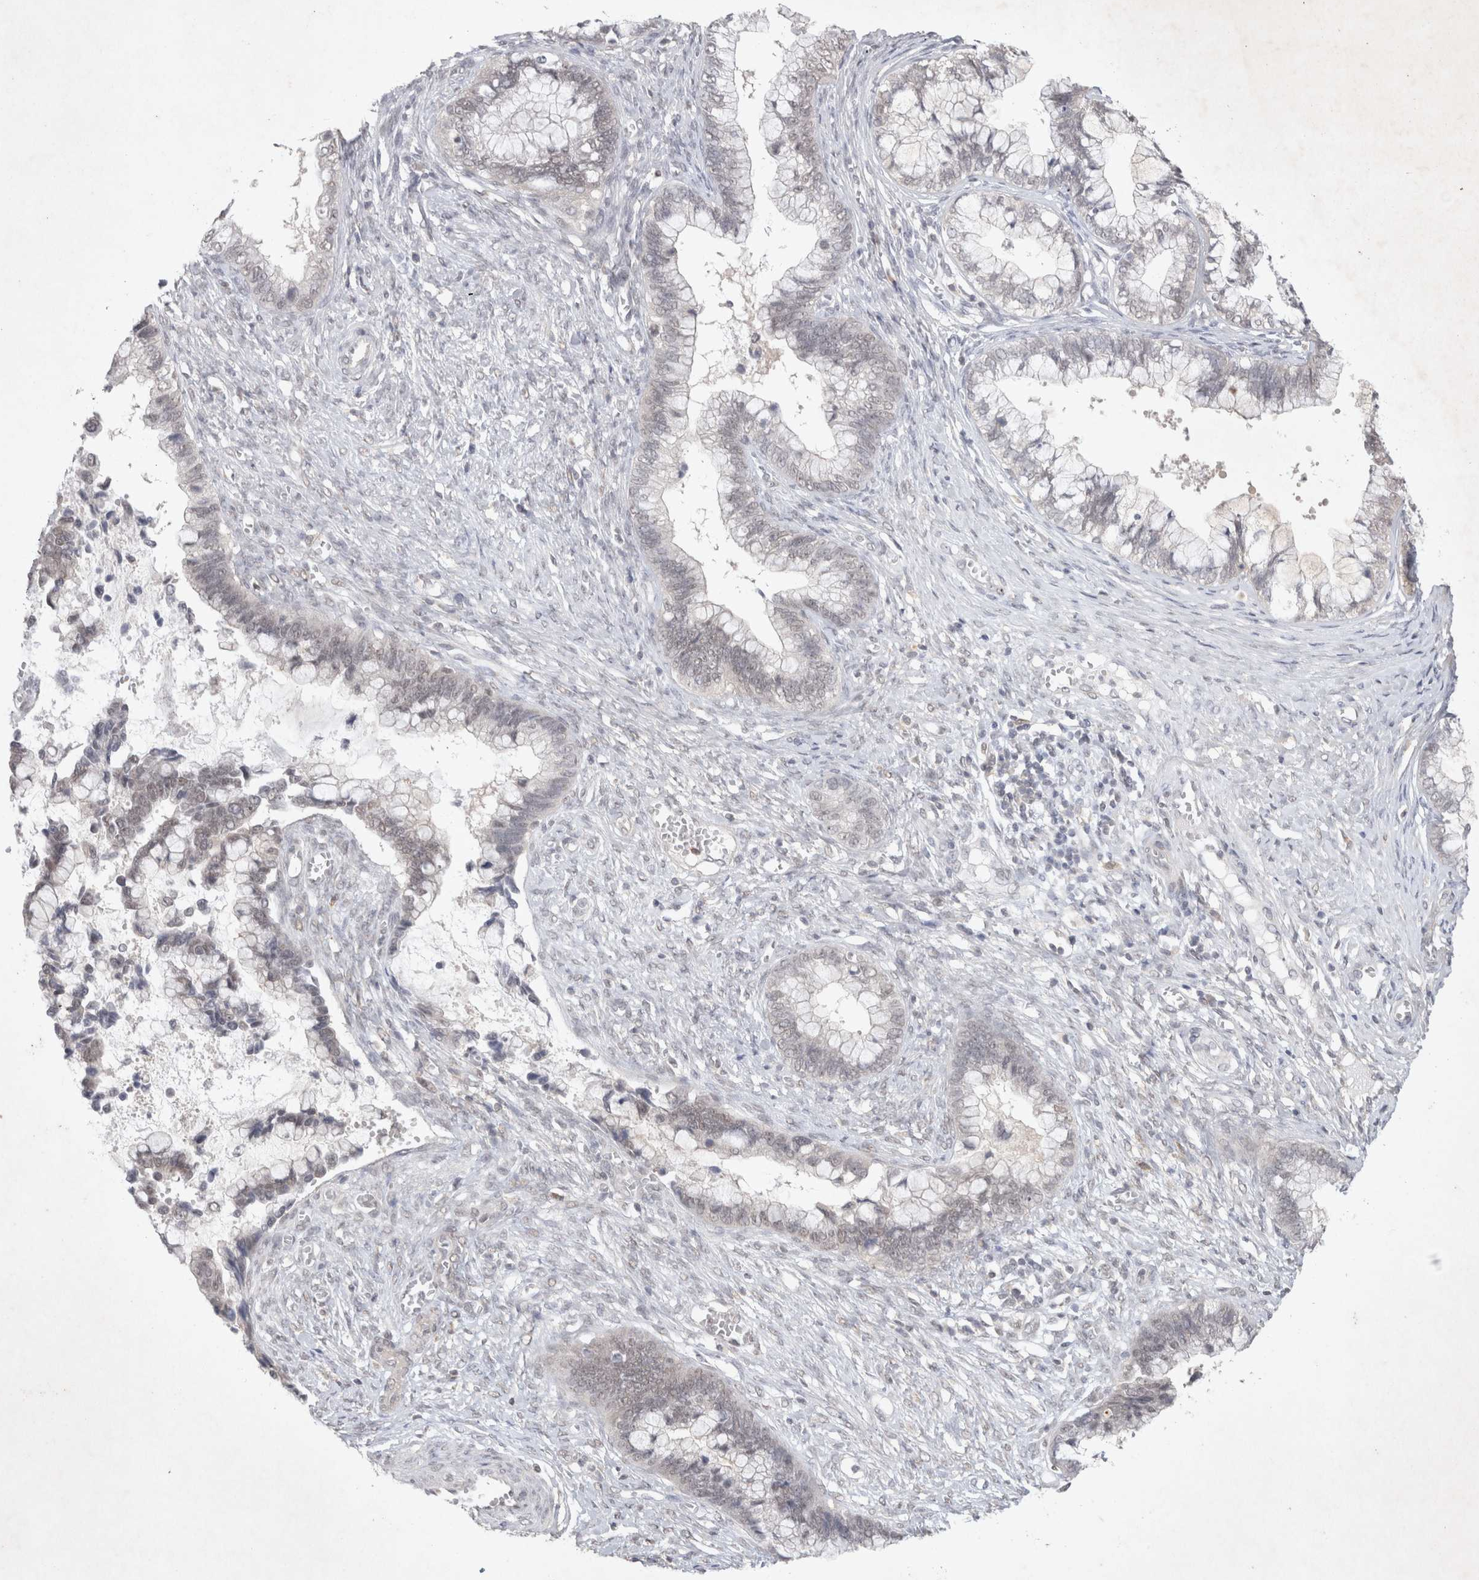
{"staining": {"intensity": "weak", "quantity": "<25%", "location": "nuclear"}, "tissue": "cervical cancer", "cell_type": "Tumor cells", "image_type": "cancer", "snomed": [{"axis": "morphology", "description": "Adenocarcinoma, NOS"}, {"axis": "topography", "description": "Cervix"}], "caption": "Photomicrograph shows no protein expression in tumor cells of adenocarcinoma (cervical) tissue.", "gene": "FBXO42", "patient": {"sex": "female", "age": 44}}